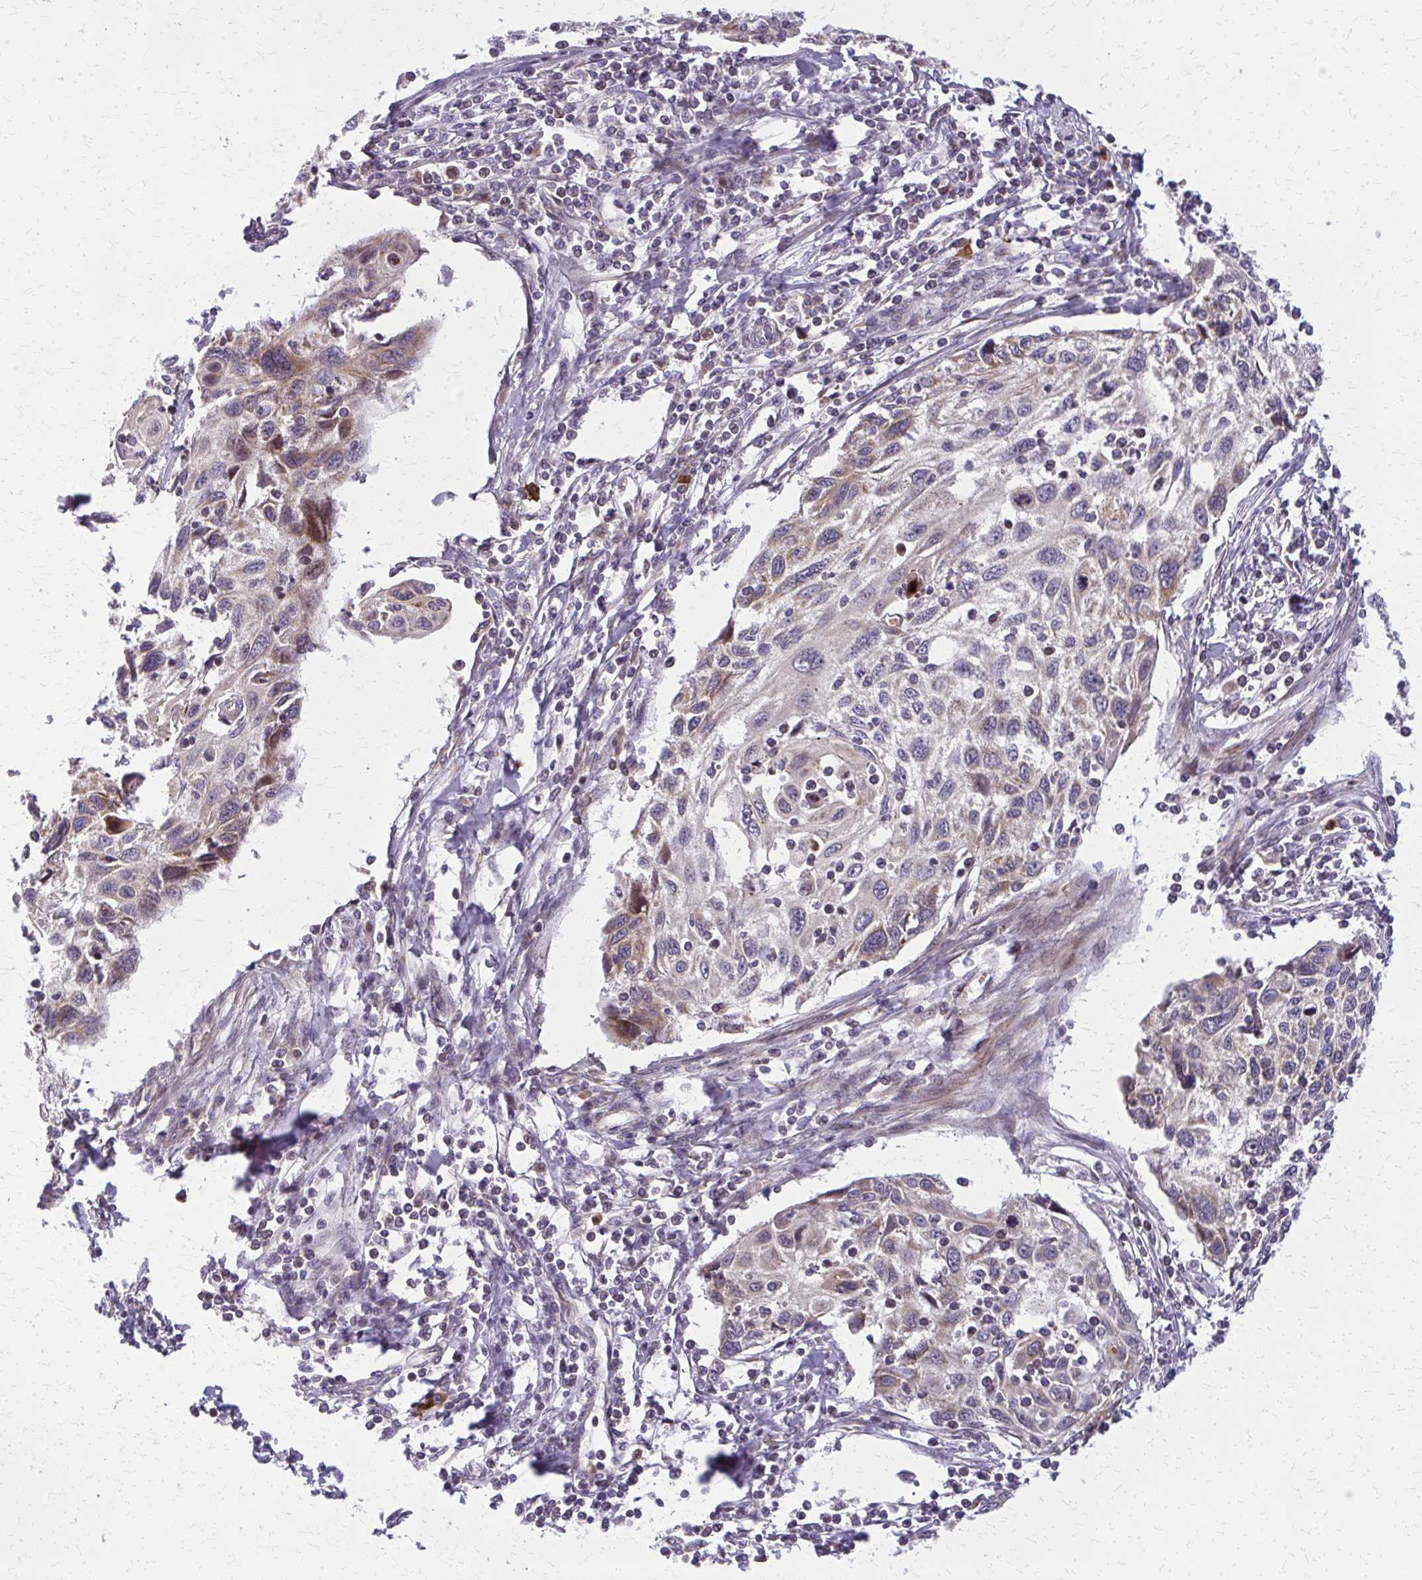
{"staining": {"intensity": "weak", "quantity": "<25%", "location": "cytoplasmic/membranous"}, "tissue": "cervical cancer", "cell_type": "Tumor cells", "image_type": "cancer", "snomed": [{"axis": "morphology", "description": "Squamous cell carcinoma, NOS"}, {"axis": "topography", "description": "Cervix"}], "caption": "A high-resolution photomicrograph shows immunohistochemistry staining of cervical squamous cell carcinoma, which displays no significant positivity in tumor cells.", "gene": "MCCC1", "patient": {"sex": "female", "age": 70}}